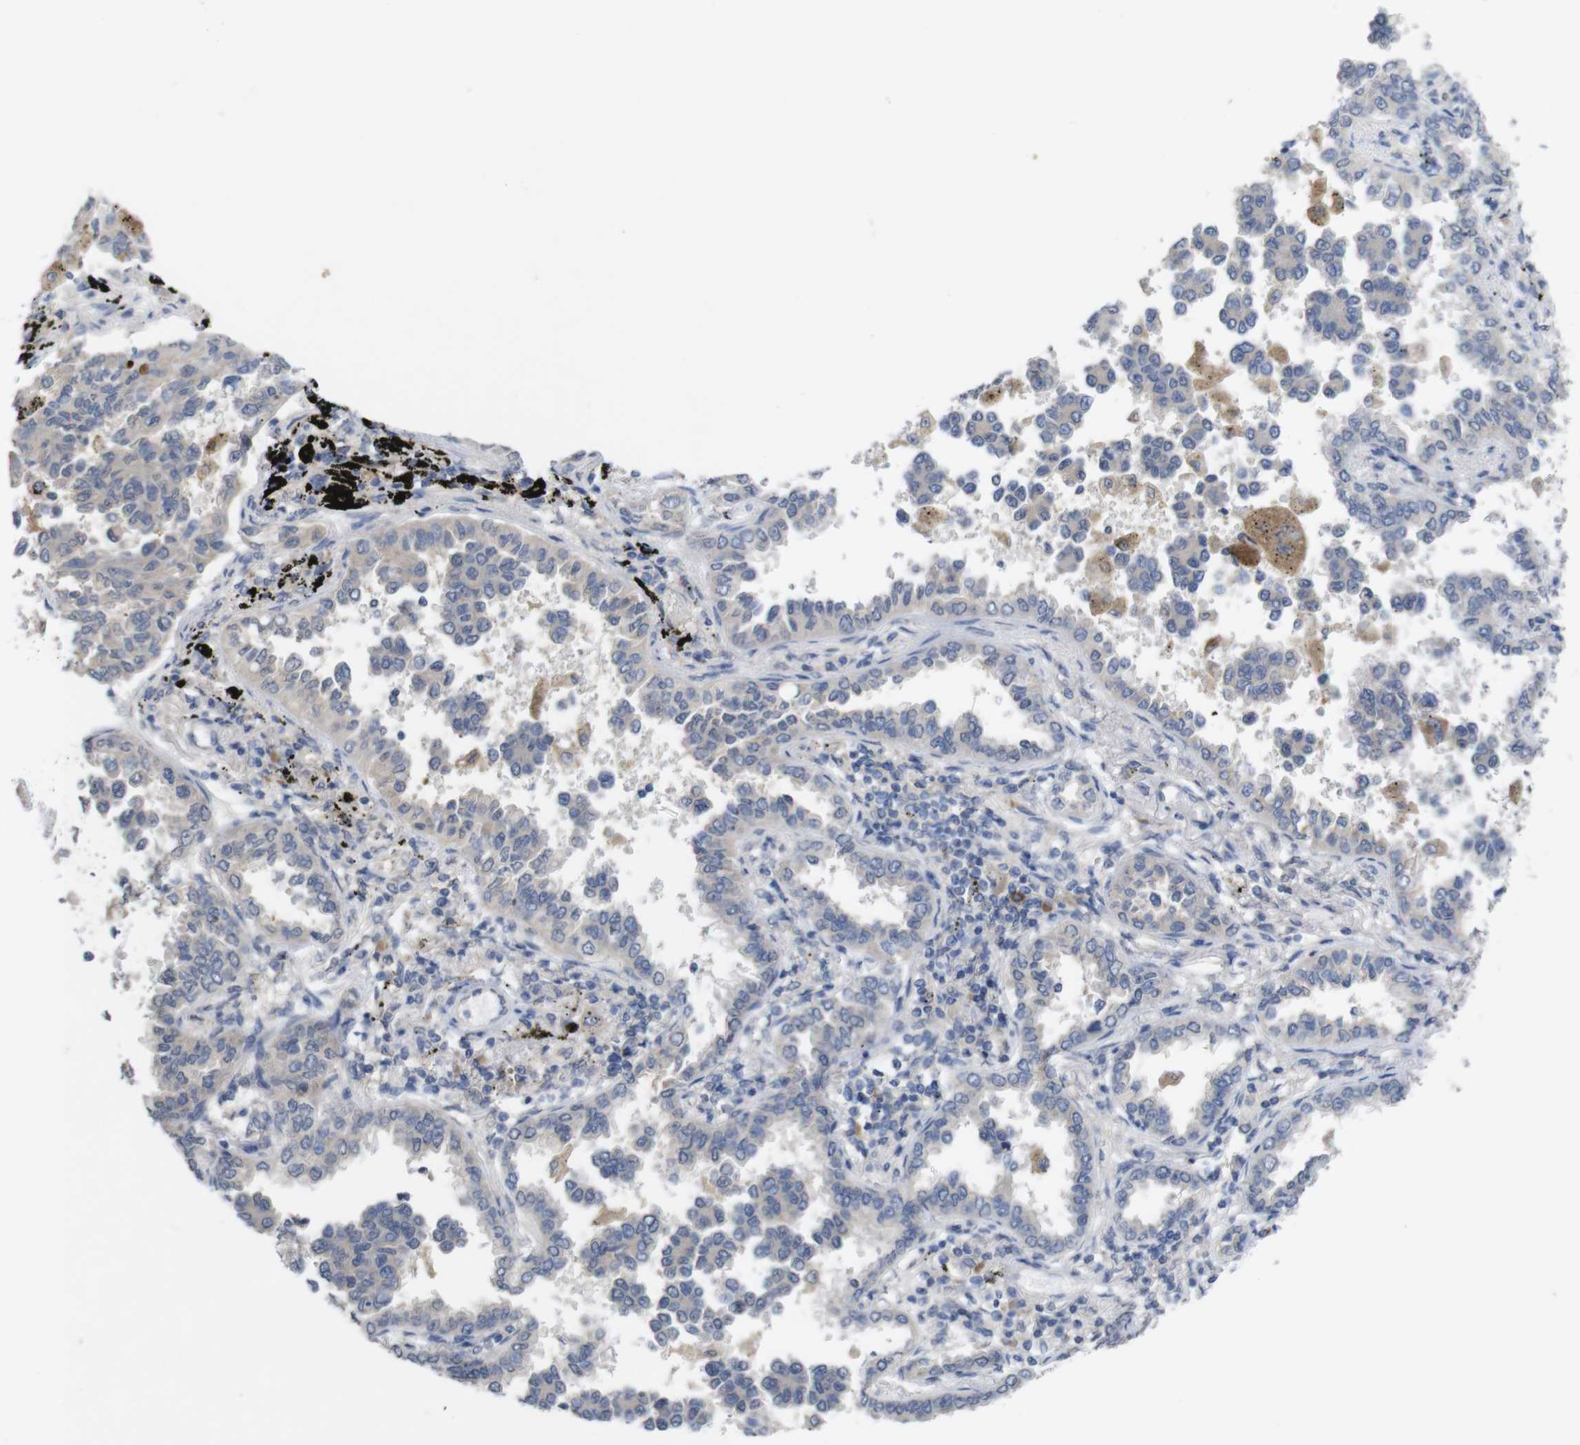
{"staining": {"intensity": "weak", "quantity": "<25%", "location": "cytoplasmic/membranous"}, "tissue": "lung cancer", "cell_type": "Tumor cells", "image_type": "cancer", "snomed": [{"axis": "morphology", "description": "Normal tissue, NOS"}, {"axis": "morphology", "description": "Adenocarcinoma, NOS"}, {"axis": "topography", "description": "Lung"}], "caption": "DAB (3,3'-diaminobenzidine) immunohistochemical staining of human lung cancer (adenocarcinoma) reveals no significant staining in tumor cells. (Brightfield microscopy of DAB (3,3'-diaminobenzidine) immunohistochemistry (IHC) at high magnification).", "gene": "BCAR3", "patient": {"sex": "male", "age": 59}}